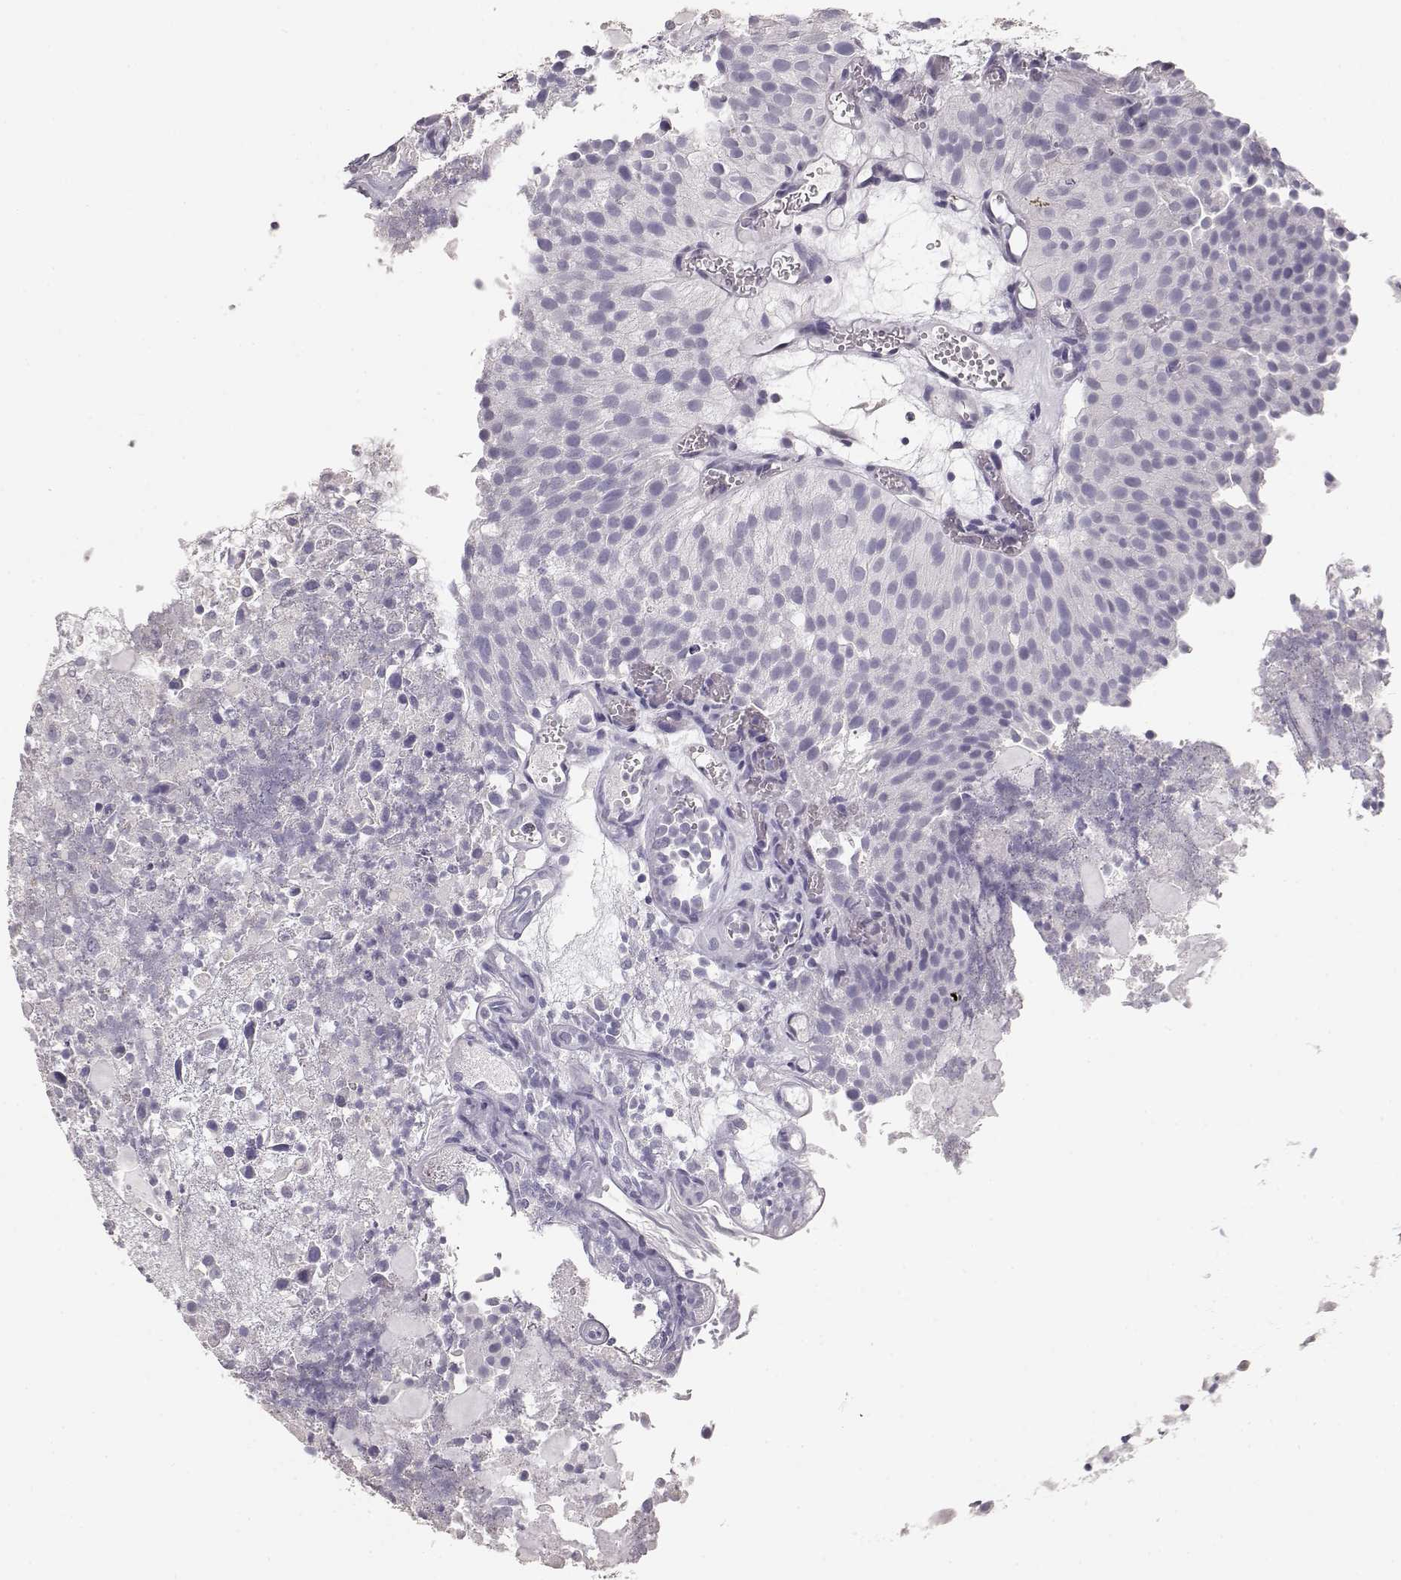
{"staining": {"intensity": "negative", "quantity": "none", "location": "none"}, "tissue": "urothelial cancer", "cell_type": "Tumor cells", "image_type": "cancer", "snomed": [{"axis": "morphology", "description": "Urothelial carcinoma, Low grade"}, {"axis": "topography", "description": "Urinary bladder"}], "caption": "Immunohistochemistry photomicrograph of urothelial cancer stained for a protein (brown), which shows no expression in tumor cells. The staining is performed using DAB brown chromogen with nuclei counter-stained in using hematoxylin.", "gene": "TKTL1", "patient": {"sex": "female", "age": 87}}